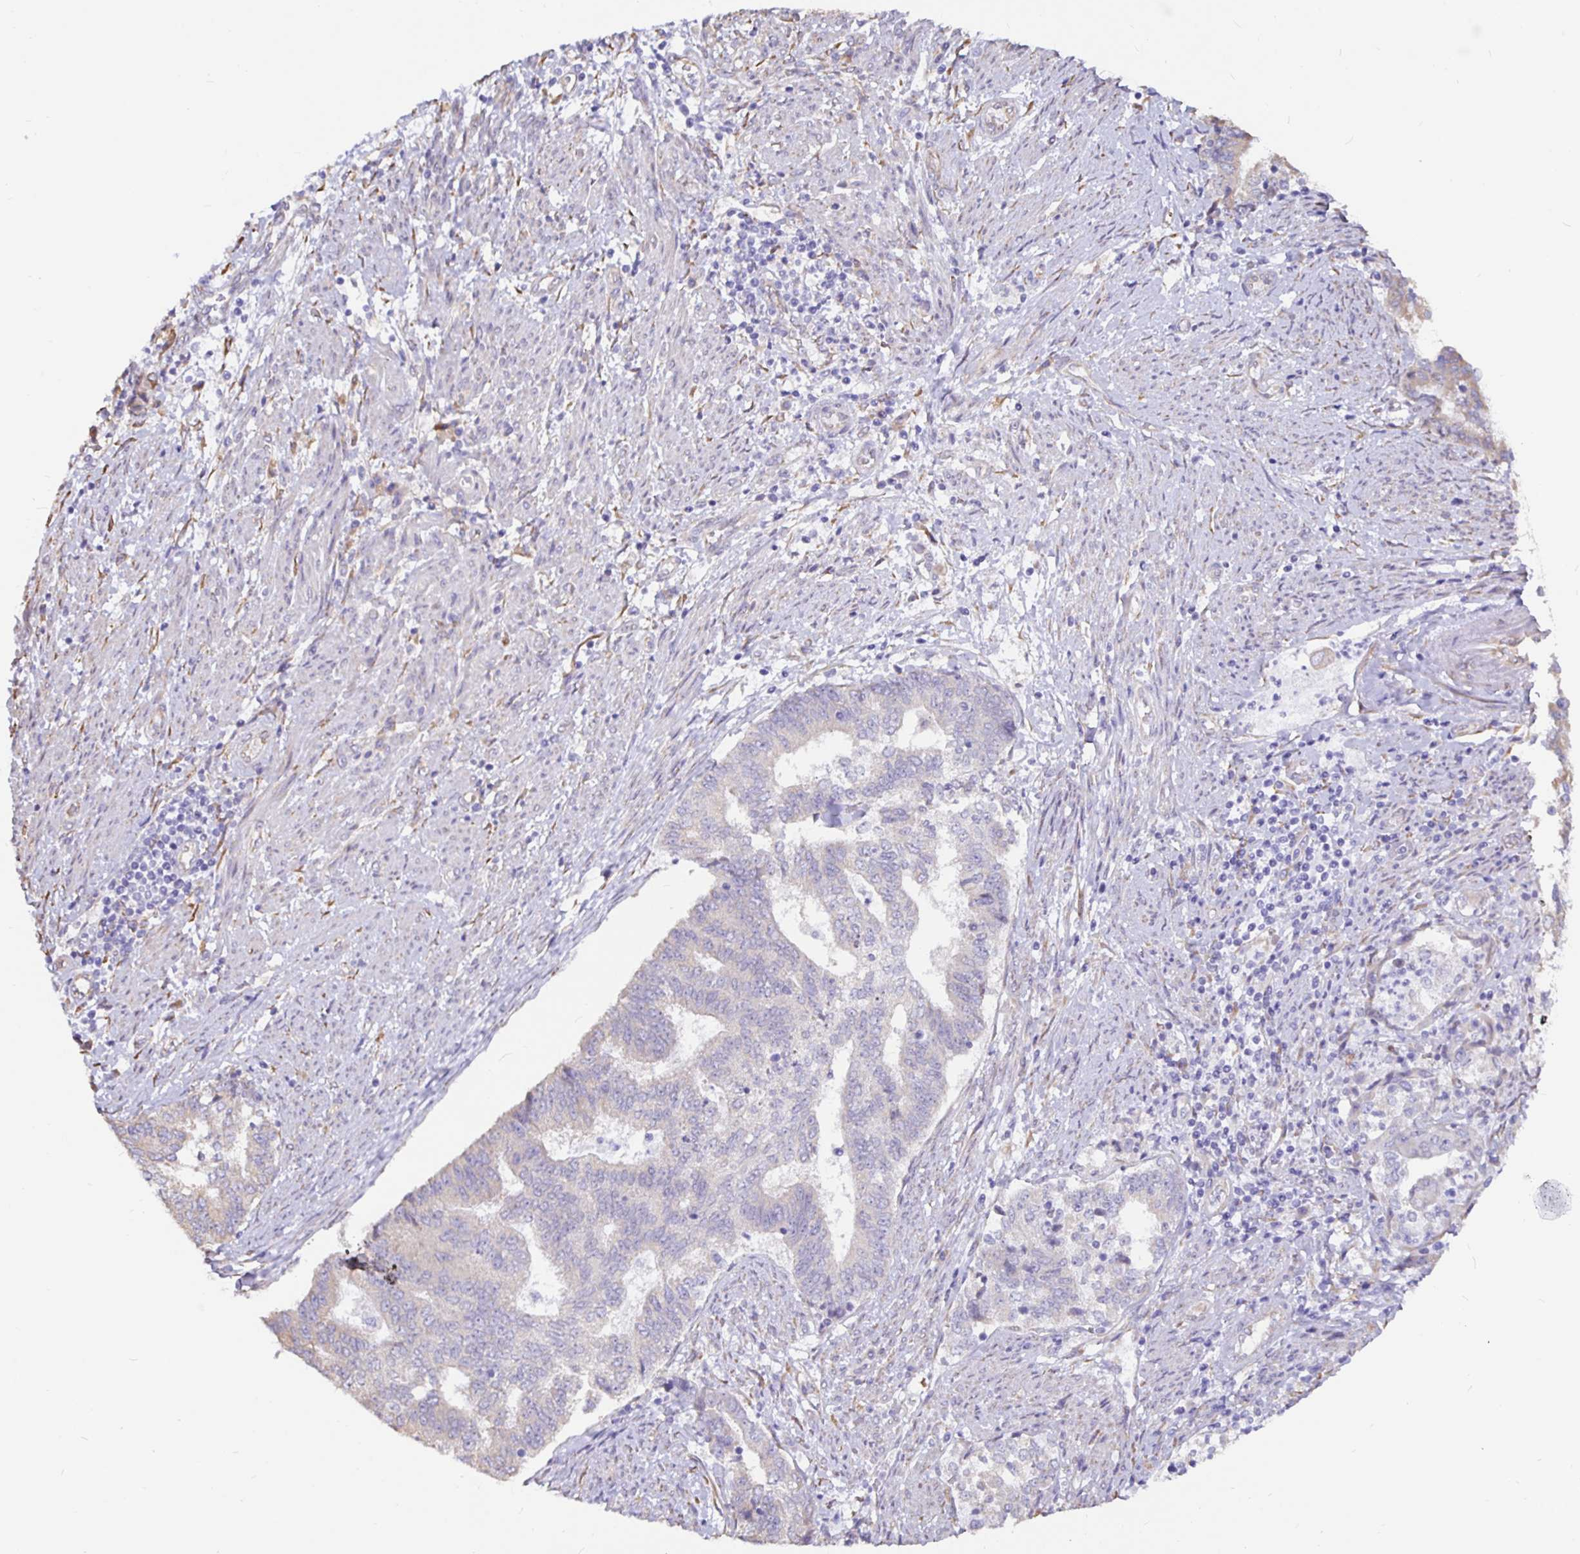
{"staining": {"intensity": "negative", "quantity": "none", "location": "none"}, "tissue": "endometrial cancer", "cell_type": "Tumor cells", "image_type": "cancer", "snomed": [{"axis": "morphology", "description": "Adenocarcinoma, NOS"}, {"axis": "topography", "description": "Endometrium"}], "caption": "A high-resolution photomicrograph shows IHC staining of adenocarcinoma (endometrial), which exhibits no significant expression in tumor cells.", "gene": "DNAI2", "patient": {"sex": "female", "age": 65}}